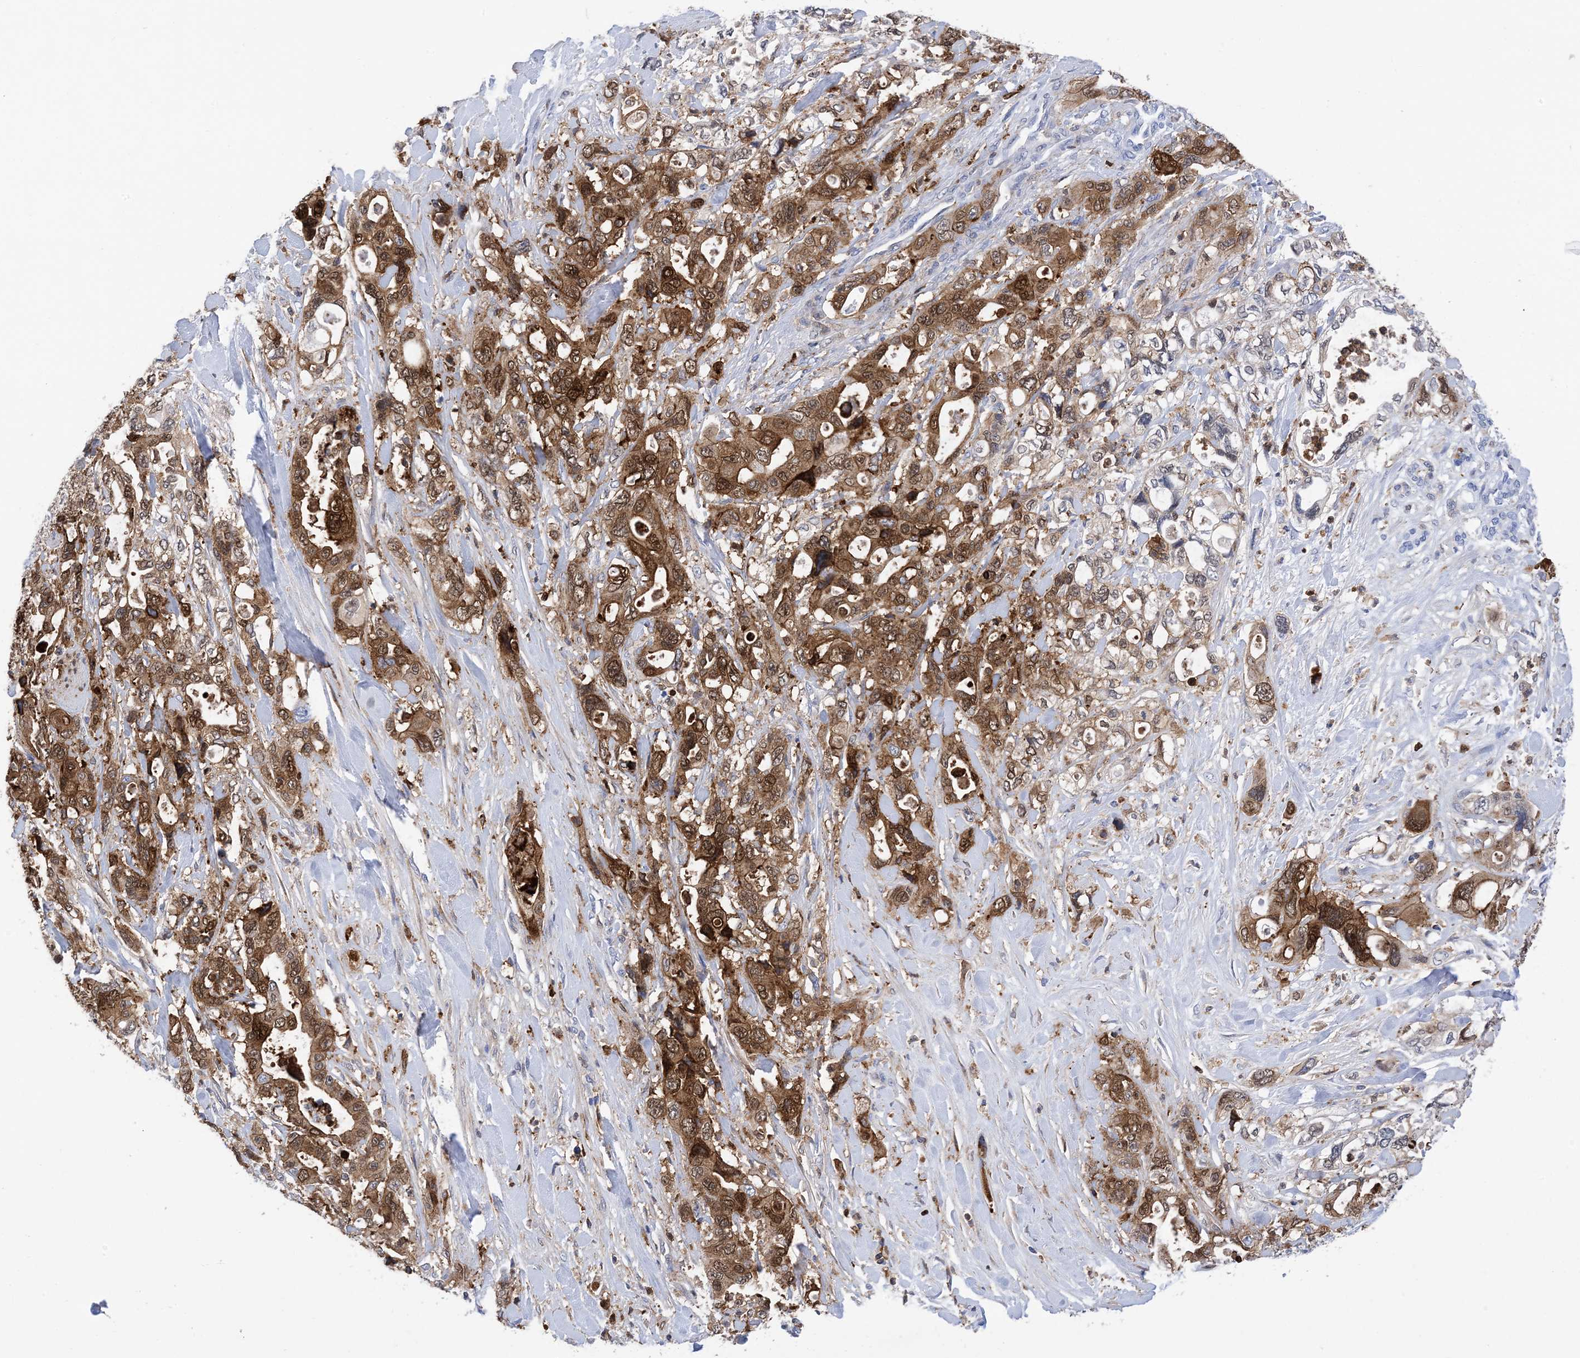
{"staining": {"intensity": "moderate", "quantity": ">75%", "location": "cytoplasmic/membranous,nuclear"}, "tissue": "pancreatic cancer", "cell_type": "Tumor cells", "image_type": "cancer", "snomed": [{"axis": "morphology", "description": "Adenocarcinoma, NOS"}, {"axis": "topography", "description": "Pancreas"}], "caption": "Protein expression analysis of human pancreatic cancer reveals moderate cytoplasmic/membranous and nuclear expression in about >75% of tumor cells.", "gene": "ANXA1", "patient": {"sex": "male", "age": 46}}